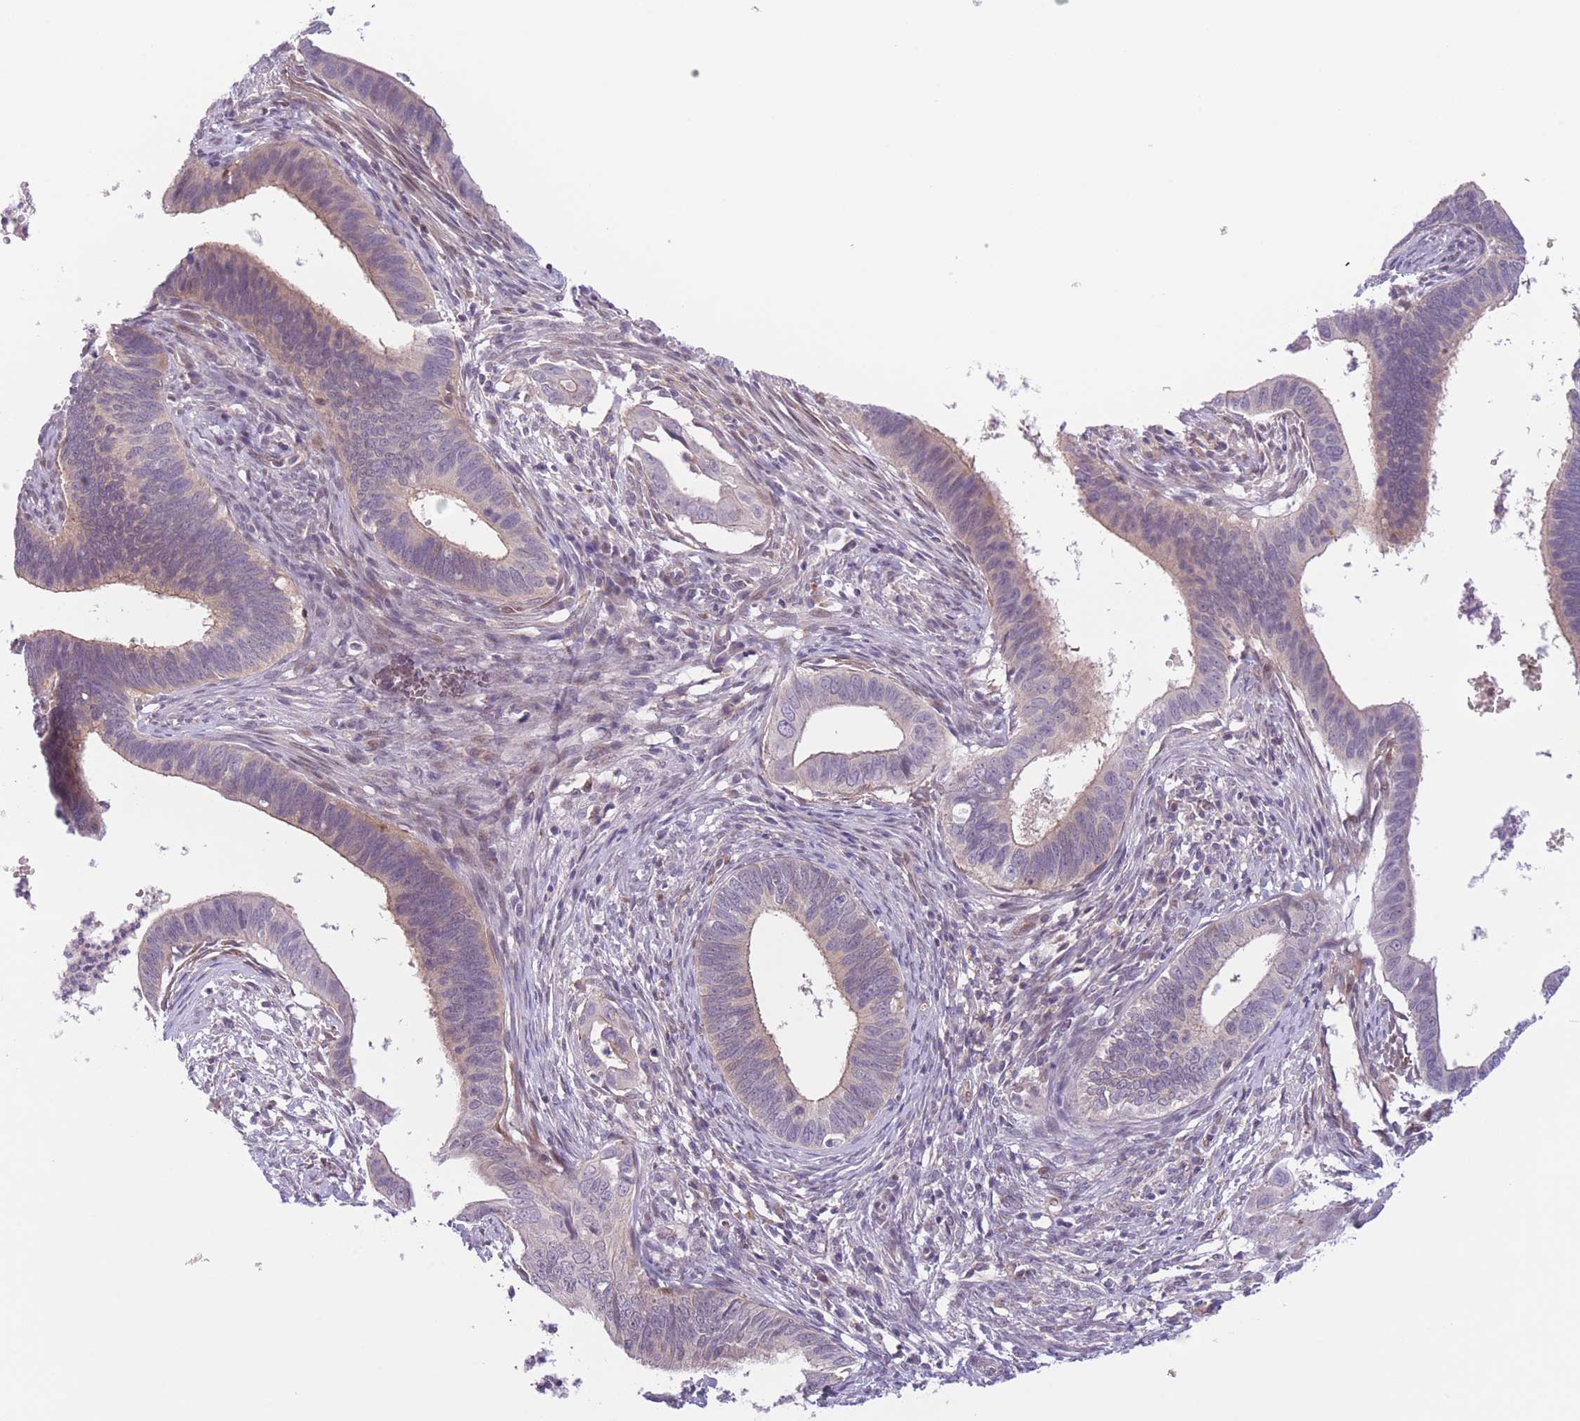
{"staining": {"intensity": "weak", "quantity": "25%-75%", "location": "cytoplasmic/membranous"}, "tissue": "cervical cancer", "cell_type": "Tumor cells", "image_type": "cancer", "snomed": [{"axis": "morphology", "description": "Adenocarcinoma, NOS"}, {"axis": "topography", "description": "Cervix"}], "caption": "Brown immunohistochemical staining in human adenocarcinoma (cervical) demonstrates weak cytoplasmic/membranous staining in about 25%-75% of tumor cells. (IHC, brightfield microscopy, high magnification).", "gene": "C9orf152", "patient": {"sex": "female", "age": 42}}